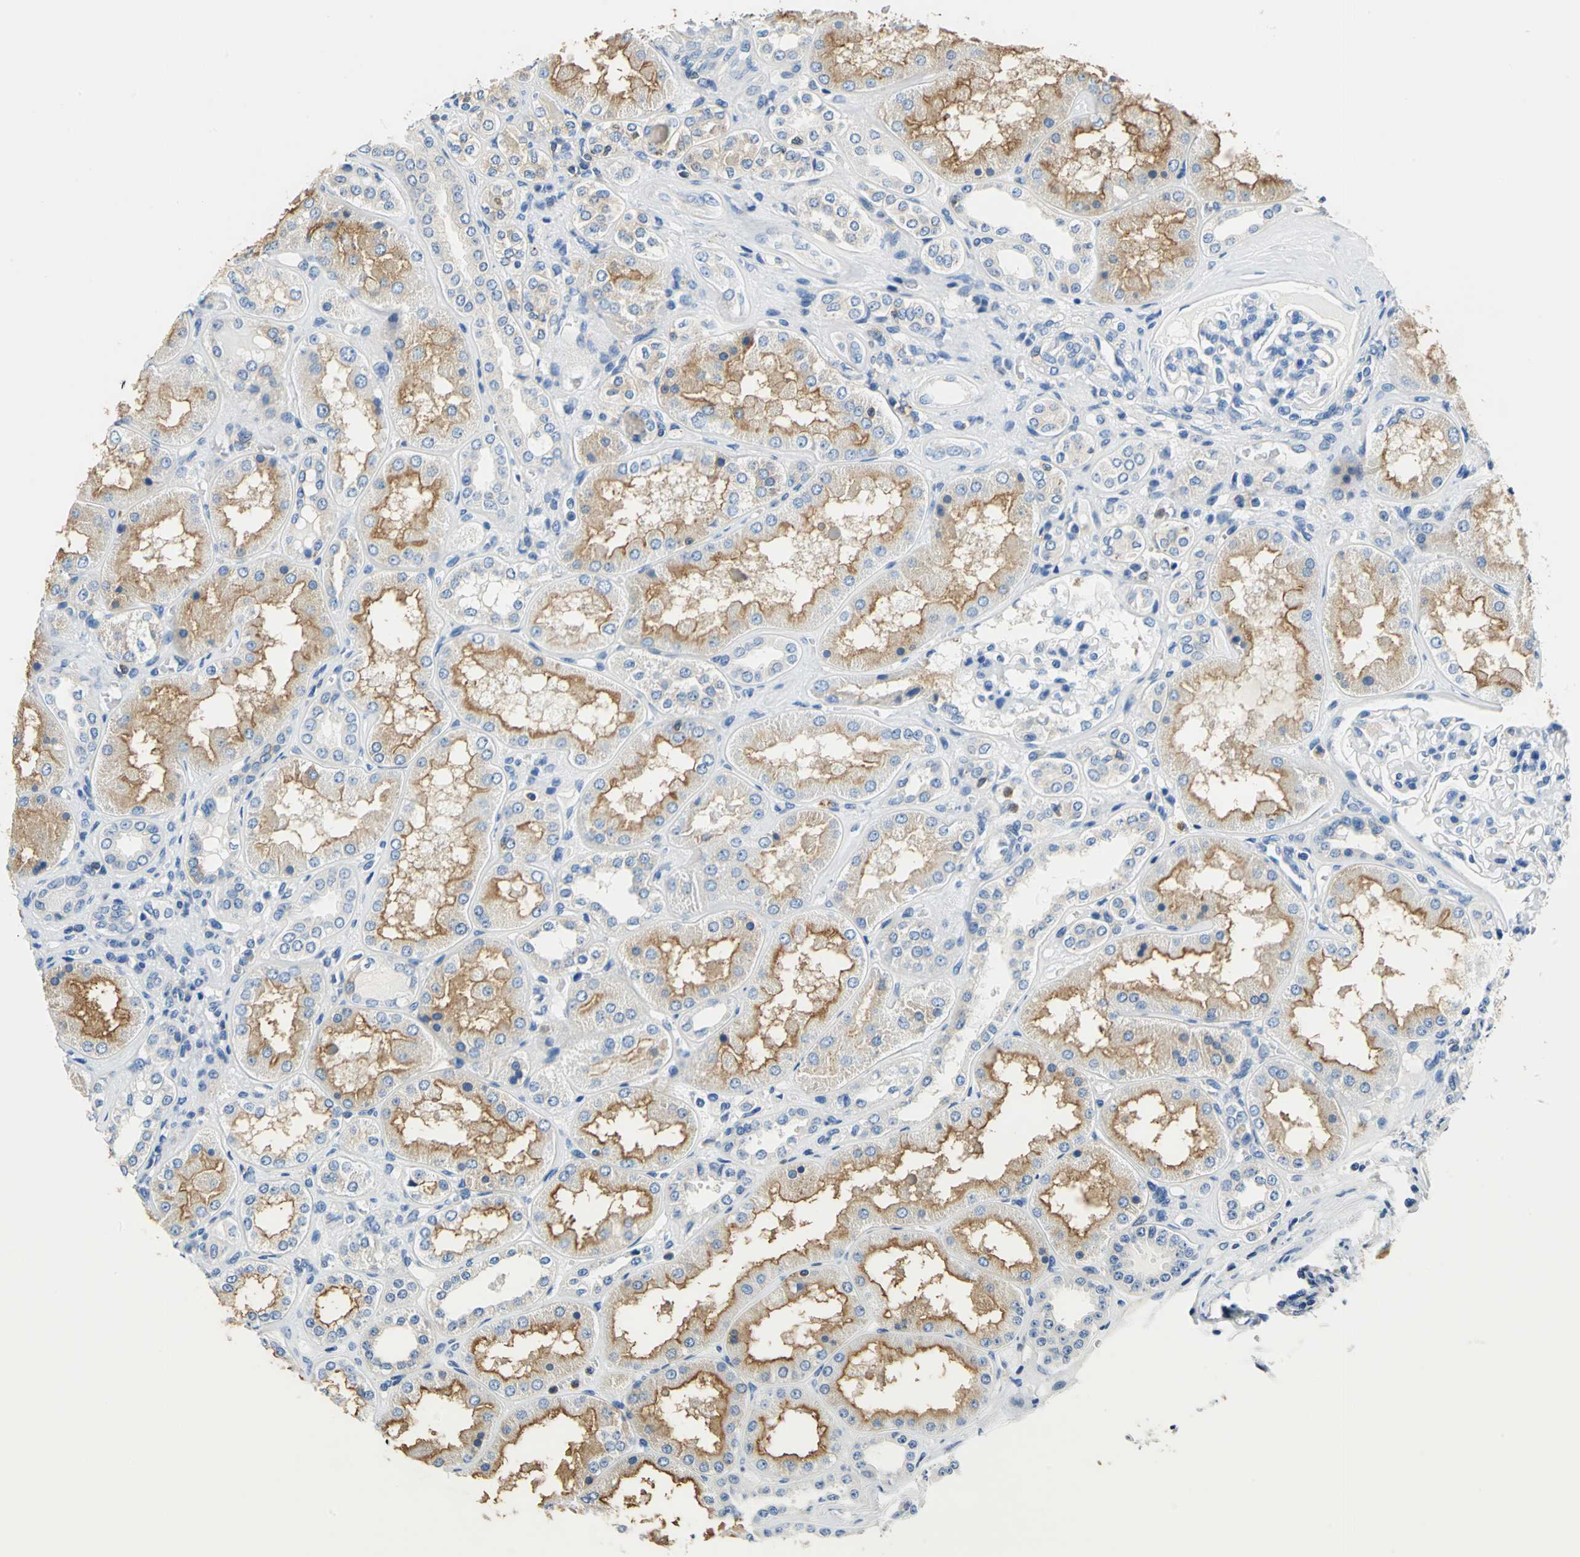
{"staining": {"intensity": "negative", "quantity": "none", "location": "none"}, "tissue": "kidney", "cell_type": "Cells in glomeruli", "image_type": "normal", "snomed": [{"axis": "morphology", "description": "Normal tissue, NOS"}, {"axis": "topography", "description": "Kidney"}], "caption": "IHC image of normal human kidney stained for a protein (brown), which exhibits no positivity in cells in glomeruli.", "gene": "SEPTIN11", "patient": {"sex": "female", "age": 56}}